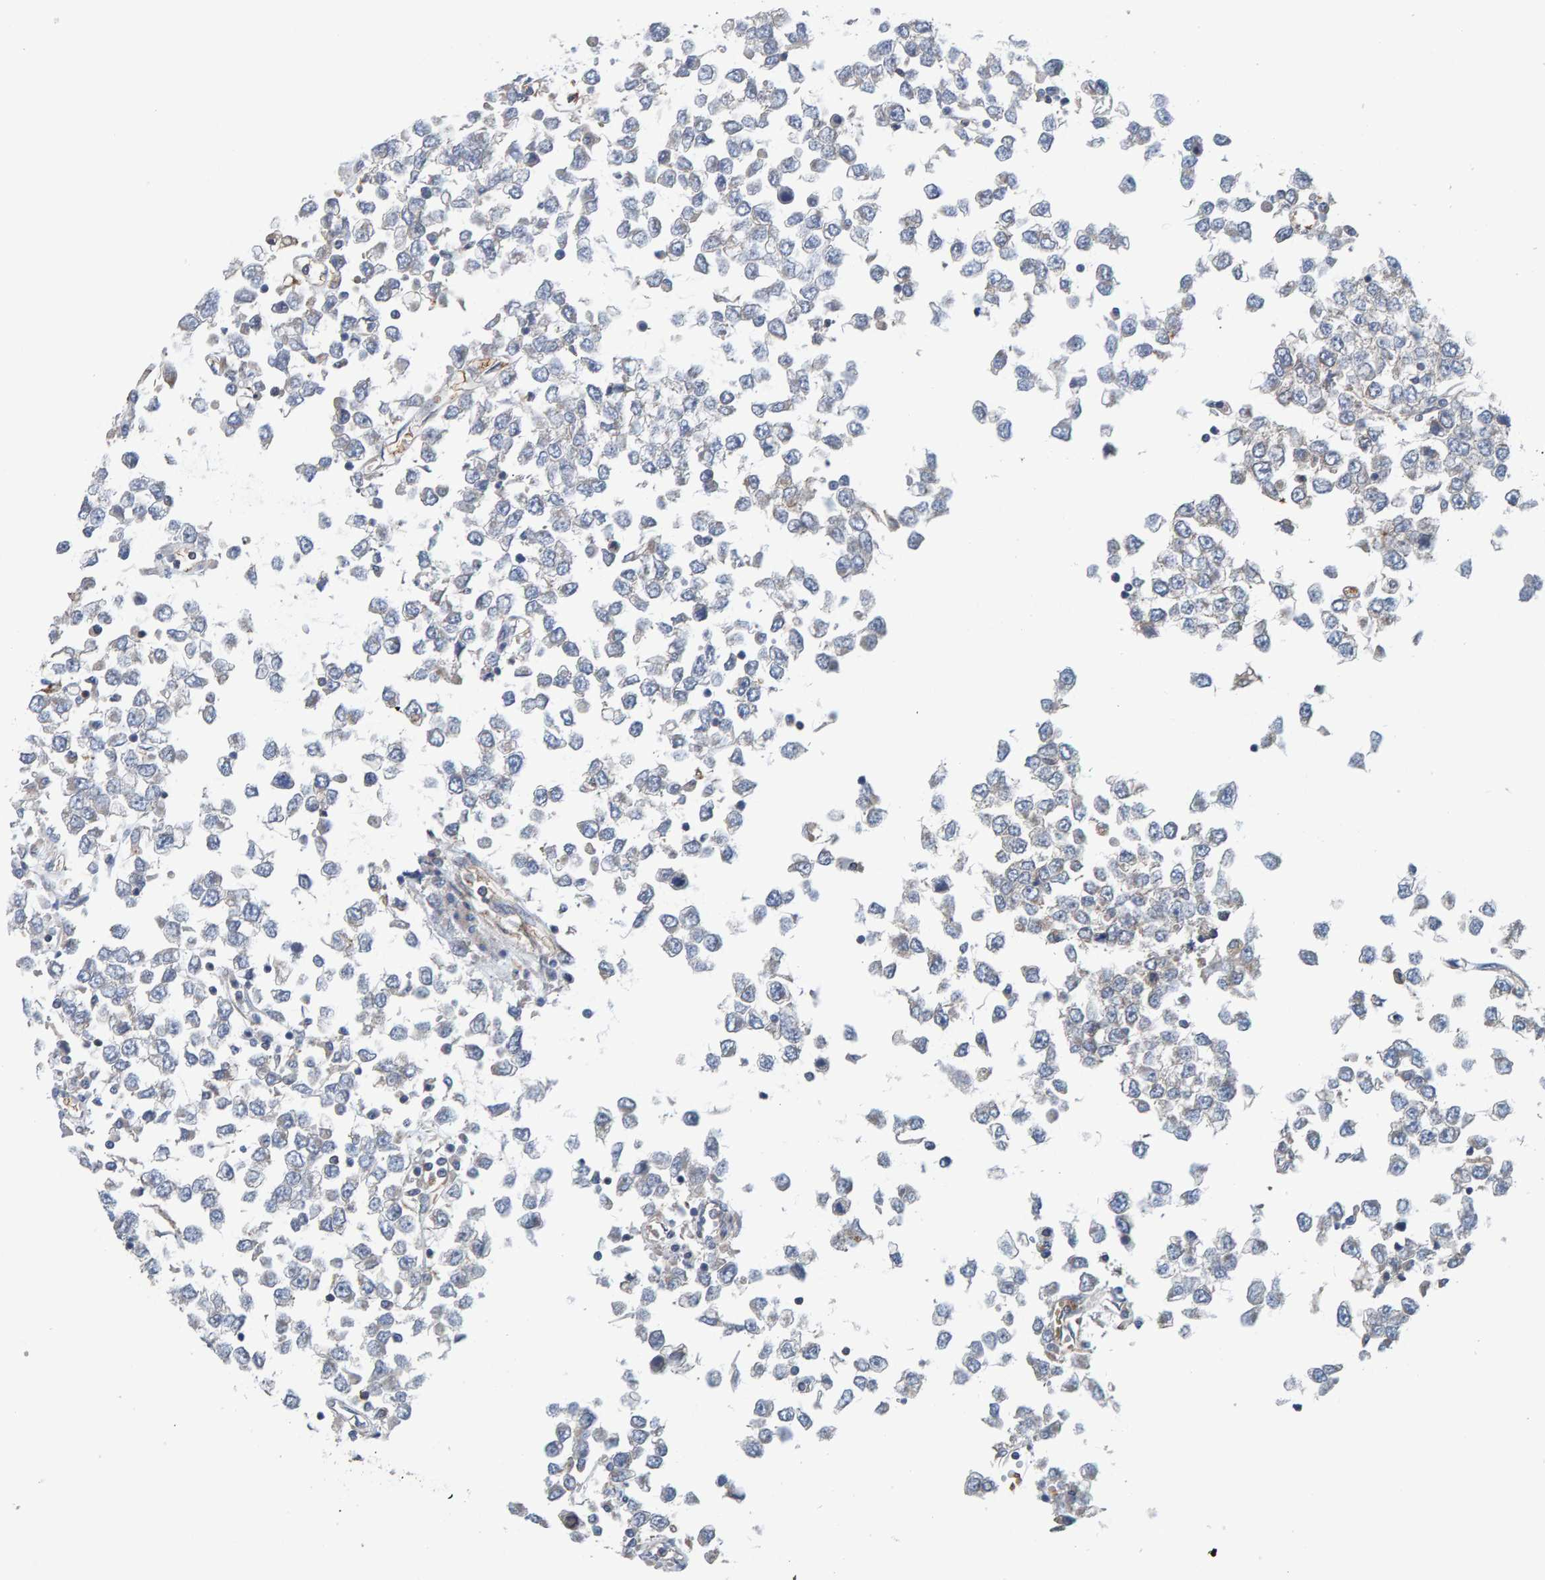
{"staining": {"intensity": "negative", "quantity": "none", "location": "none"}, "tissue": "testis cancer", "cell_type": "Tumor cells", "image_type": "cancer", "snomed": [{"axis": "morphology", "description": "Seminoma, NOS"}, {"axis": "topography", "description": "Testis"}], "caption": "Immunohistochemical staining of human seminoma (testis) reveals no significant positivity in tumor cells.", "gene": "UBAP1", "patient": {"sex": "male", "age": 65}}